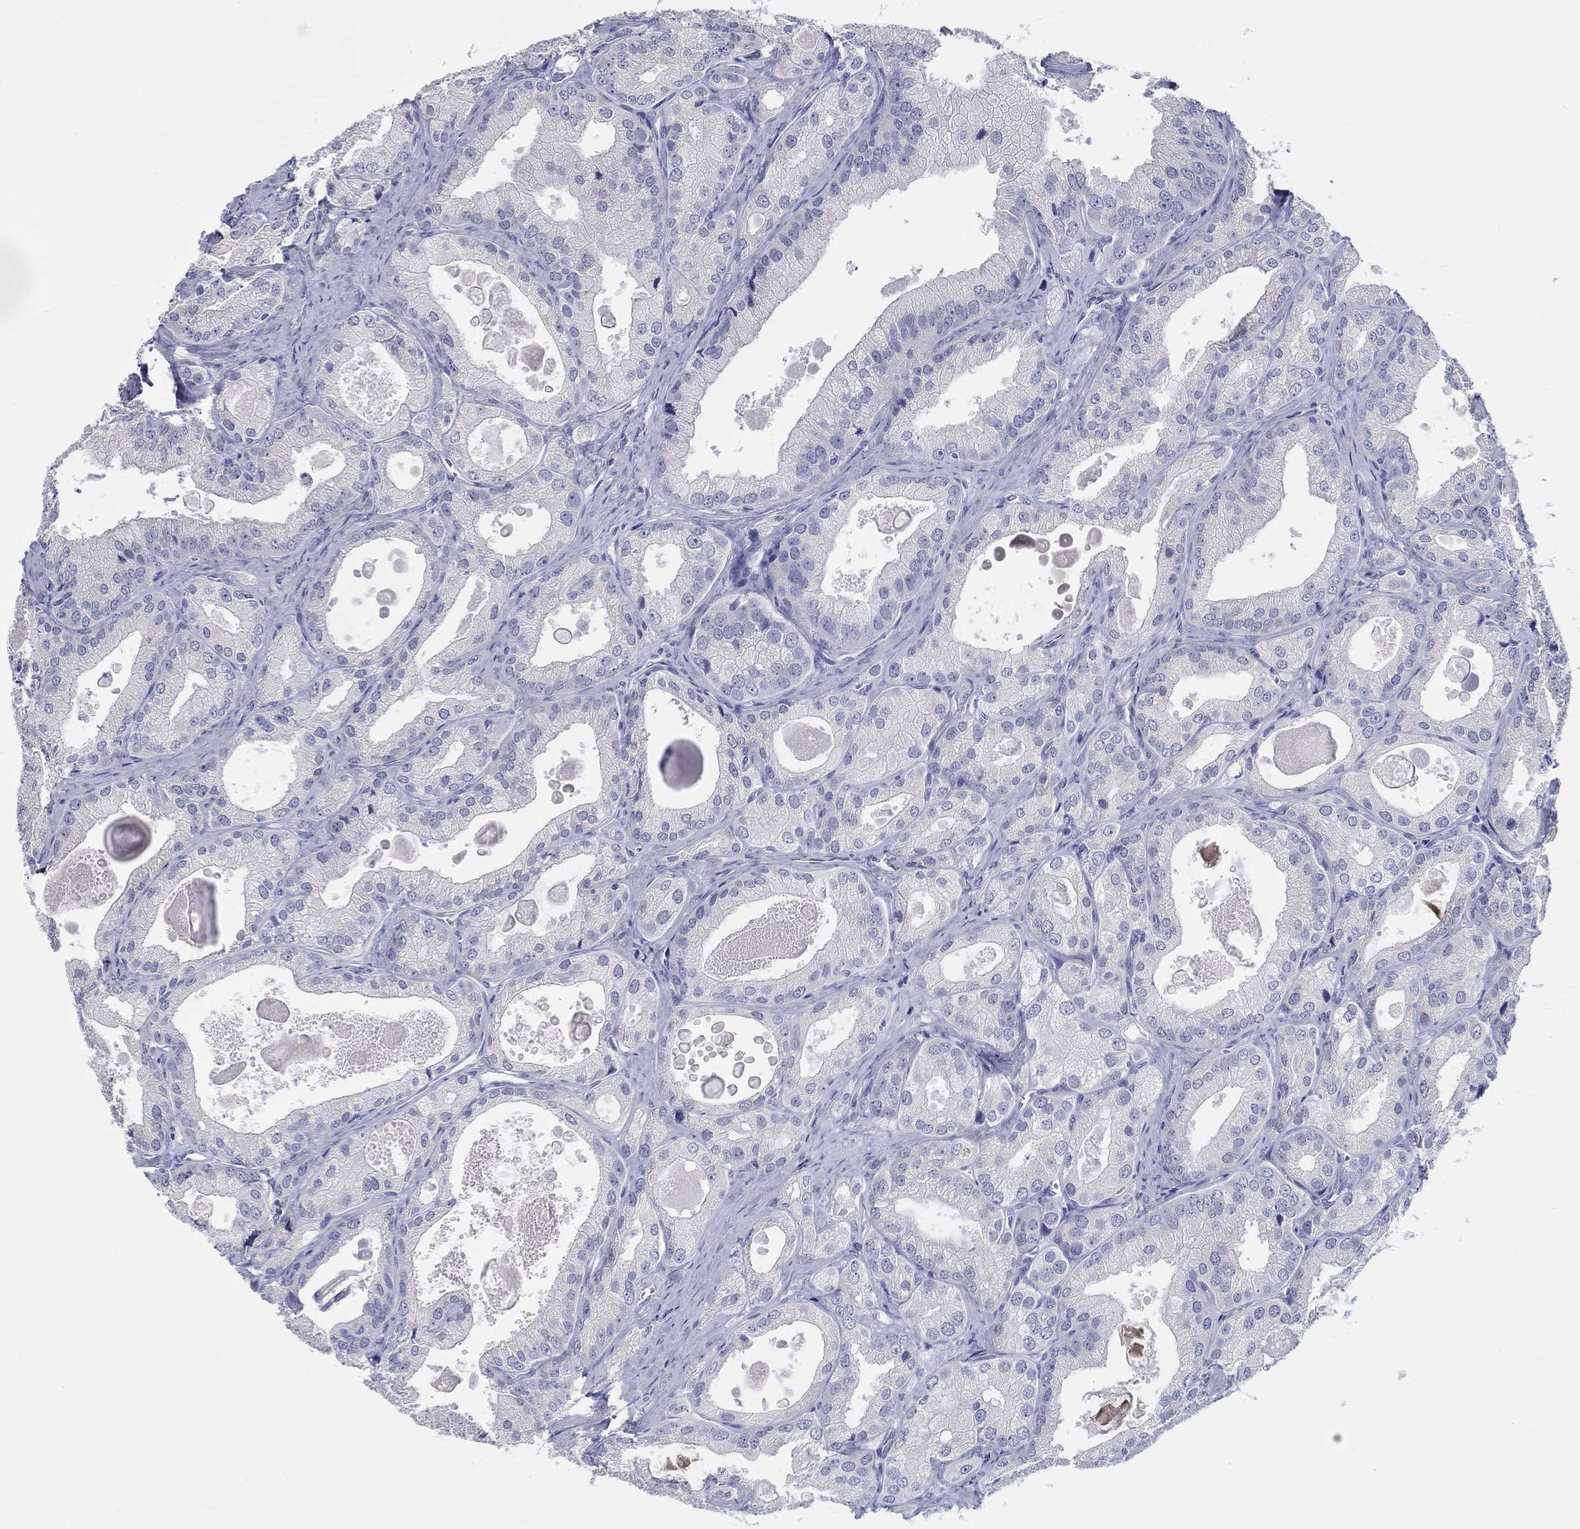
{"staining": {"intensity": "negative", "quantity": "none", "location": "none"}, "tissue": "prostate cancer", "cell_type": "Tumor cells", "image_type": "cancer", "snomed": [{"axis": "morphology", "description": "Adenocarcinoma, NOS"}, {"axis": "morphology", "description": "Adenocarcinoma, High grade"}, {"axis": "topography", "description": "Prostate"}], "caption": "Tumor cells show no significant staining in prostate cancer. The staining was performed using DAB to visualize the protein expression in brown, while the nuclei were stained in blue with hematoxylin (Magnification: 20x).", "gene": "LRRC4C", "patient": {"sex": "male", "age": 70}}